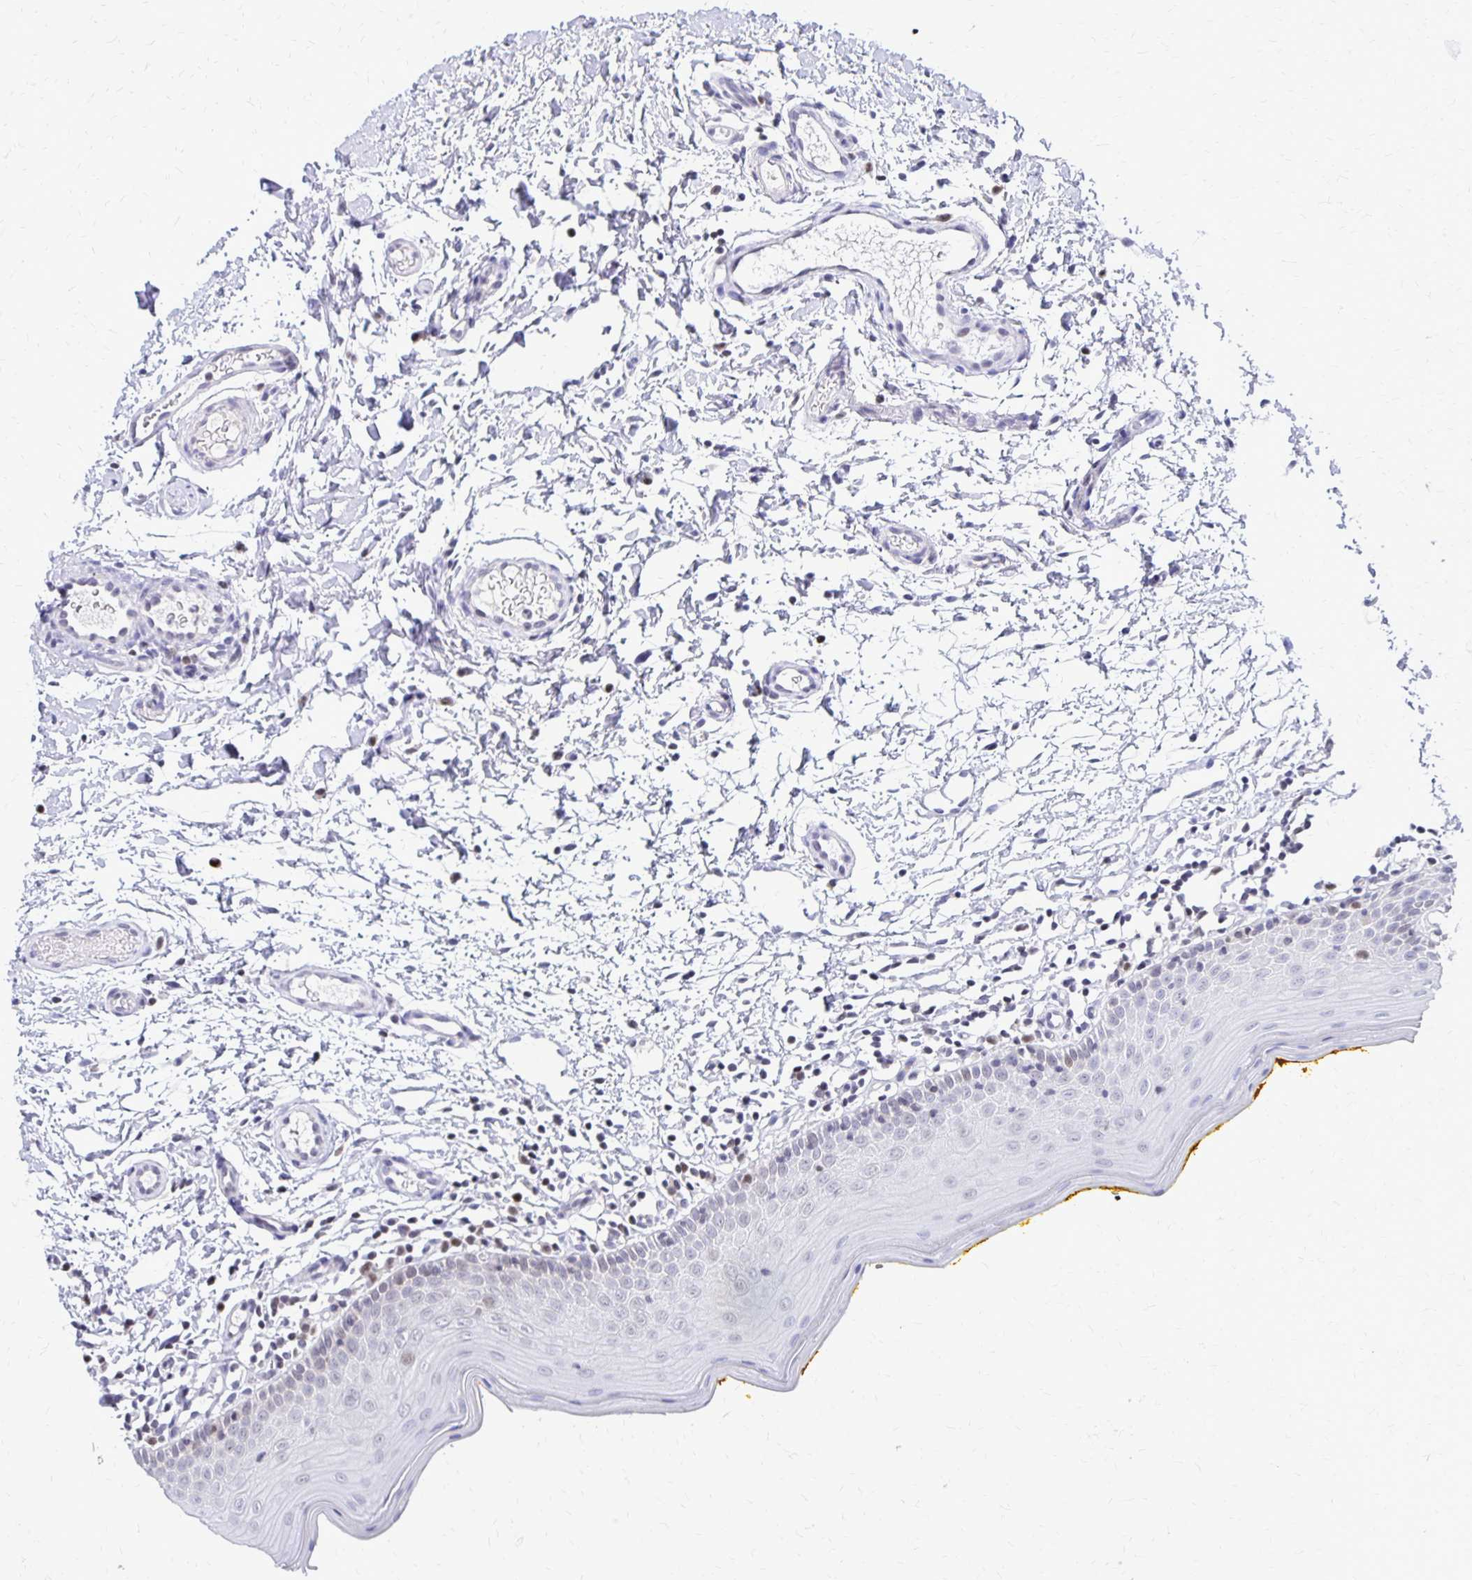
{"staining": {"intensity": "weak", "quantity": "<25%", "location": "nuclear"}, "tissue": "oral mucosa", "cell_type": "Squamous epithelial cells", "image_type": "normal", "snomed": [{"axis": "morphology", "description": "Normal tissue, NOS"}, {"axis": "topography", "description": "Oral tissue"}, {"axis": "topography", "description": "Tounge, NOS"}], "caption": "Immunohistochemistry (IHC) of benign oral mucosa reveals no staining in squamous epithelial cells. (Brightfield microscopy of DAB IHC at high magnification).", "gene": "DCK", "patient": {"sex": "female", "age": 58}}